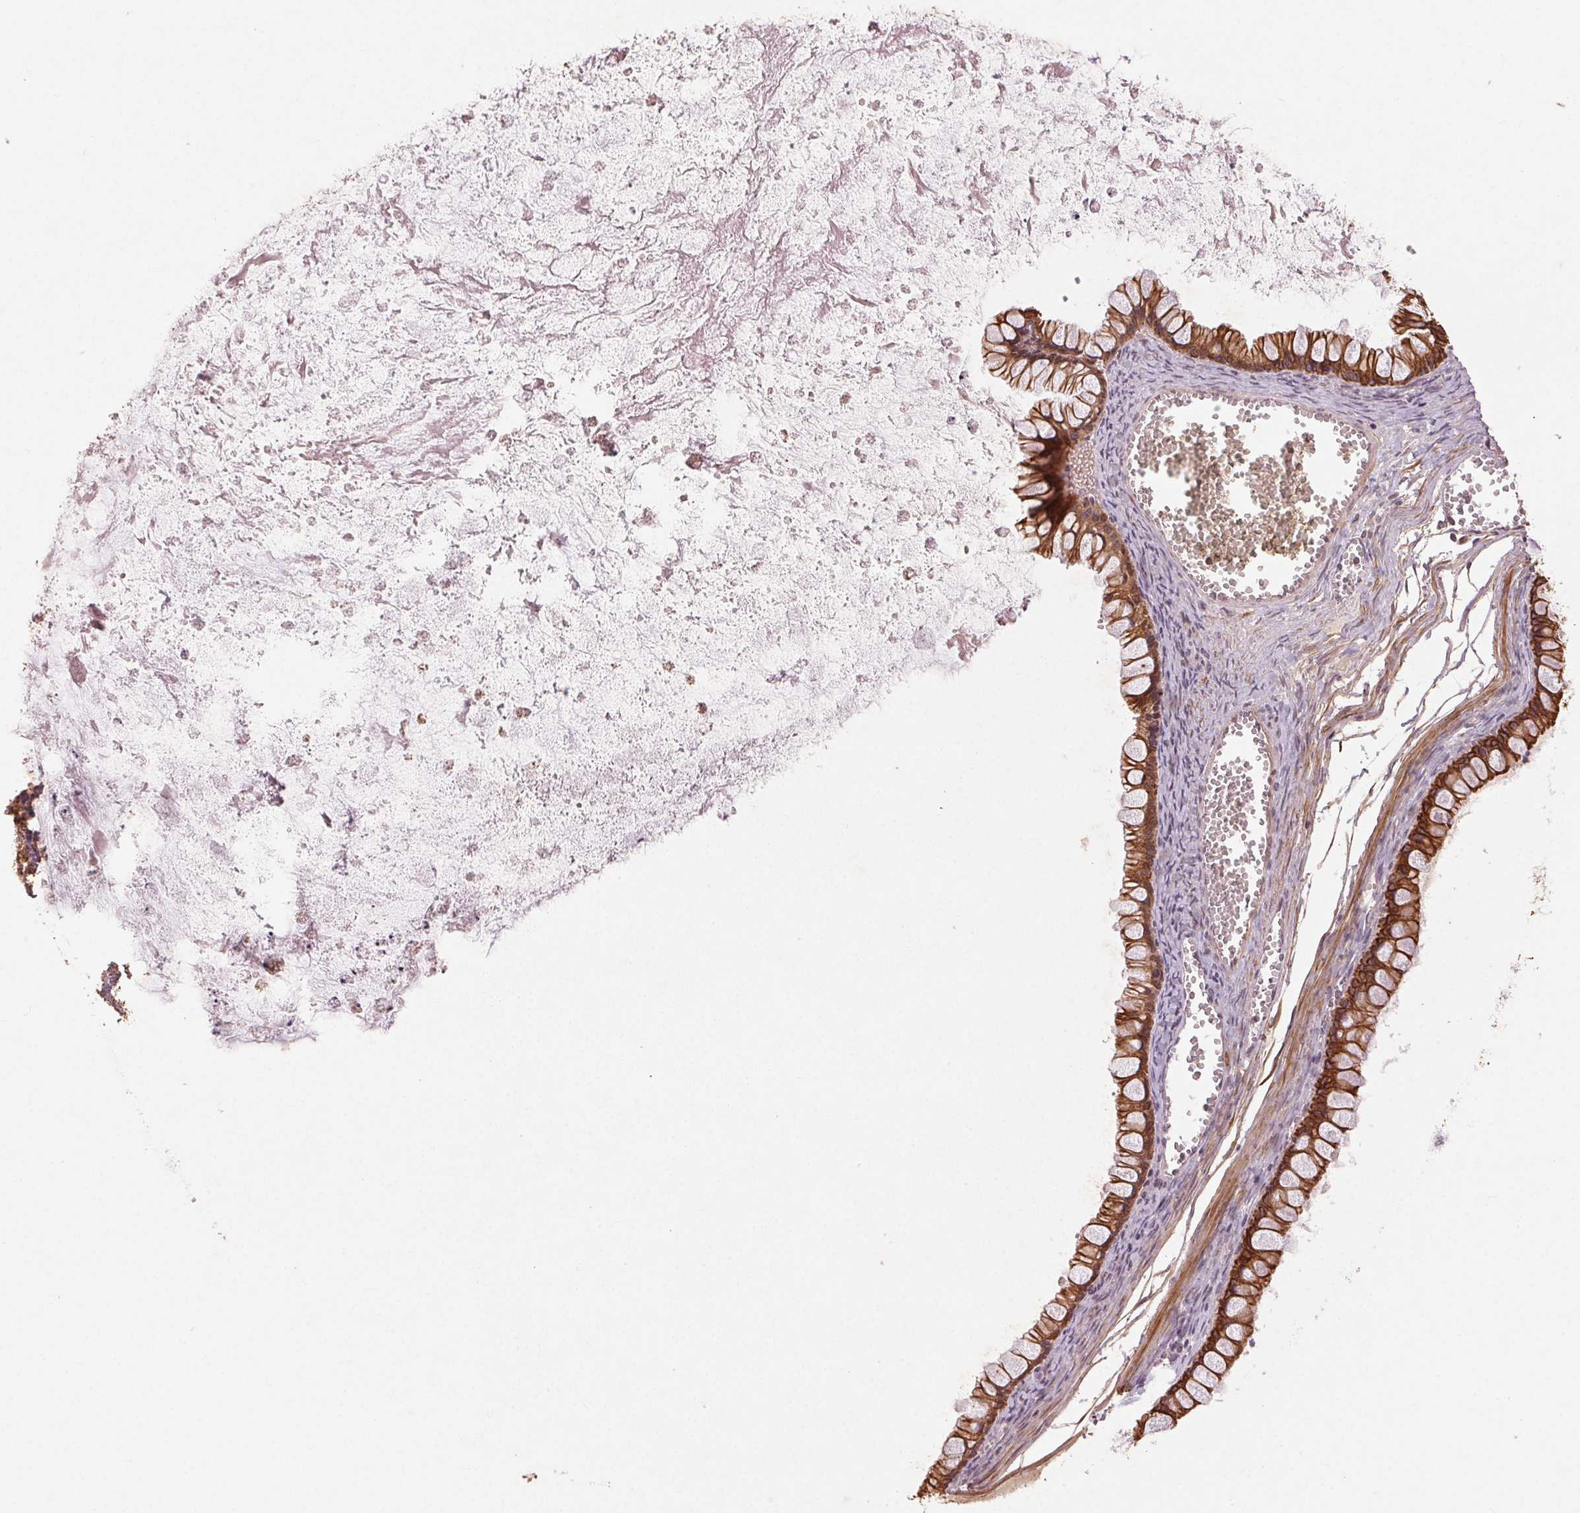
{"staining": {"intensity": "strong", "quantity": ">75%", "location": "cytoplasmic/membranous"}, "tissue": "ovarian cancer", "cell_type": "Tumor cells", "image_type": "cancer", "snomed": [{"axis": "morphology", "description": "Cystadenocarcinoma, mucinous, NOS"}, {"axis": "topography", "description": "Ovary"}], "caption": "Protein staining exhibits strong cytoplasmic/membranous expression in approximately >75% of tumor cells in ovarian cancer.", "gene": "SMLR1", "patient": {"sex": "female", "age": 67}}